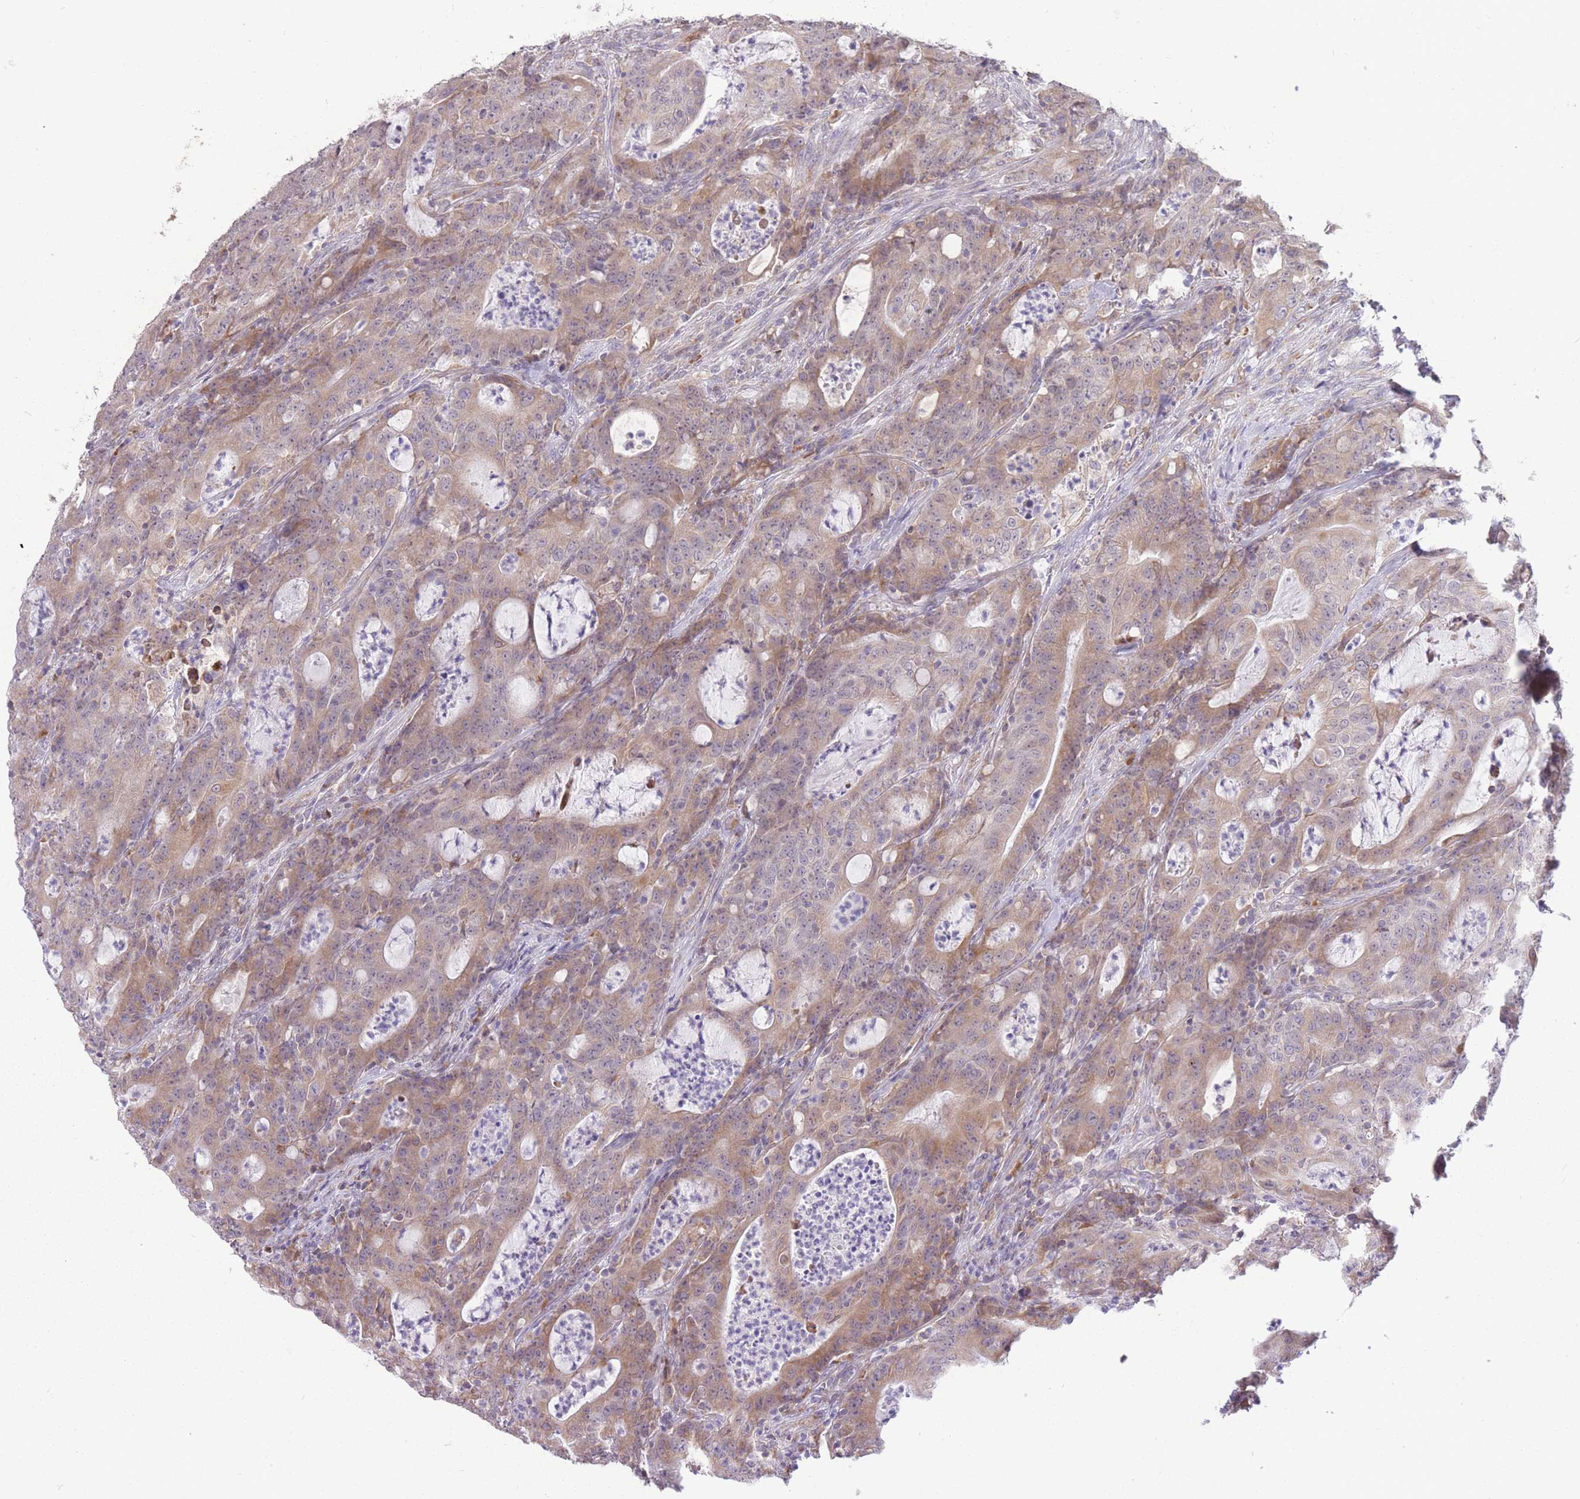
{"staining": {"intensity": "weak", "quantity": ">75%", "location": "cytoplasmic/membranous"}, "tissue": "colorectal cancer", "cell_type": "Tumor cells", "image_type": "cancer", "snomed": [{"axis": "morphology", "description": "Adenocarcinoma, NOS"}, {"axis": "topography", "description": "Colon"}], "caption": "Immunohistochemical staining of human colorectal adenocarcinoma exhibits low levels of weak cytoplasmic/membranous positivity in approximately >75% of tumor cells.", "gene": "TRAPPC5", "patient": {"sex": "male", "age": 83}}